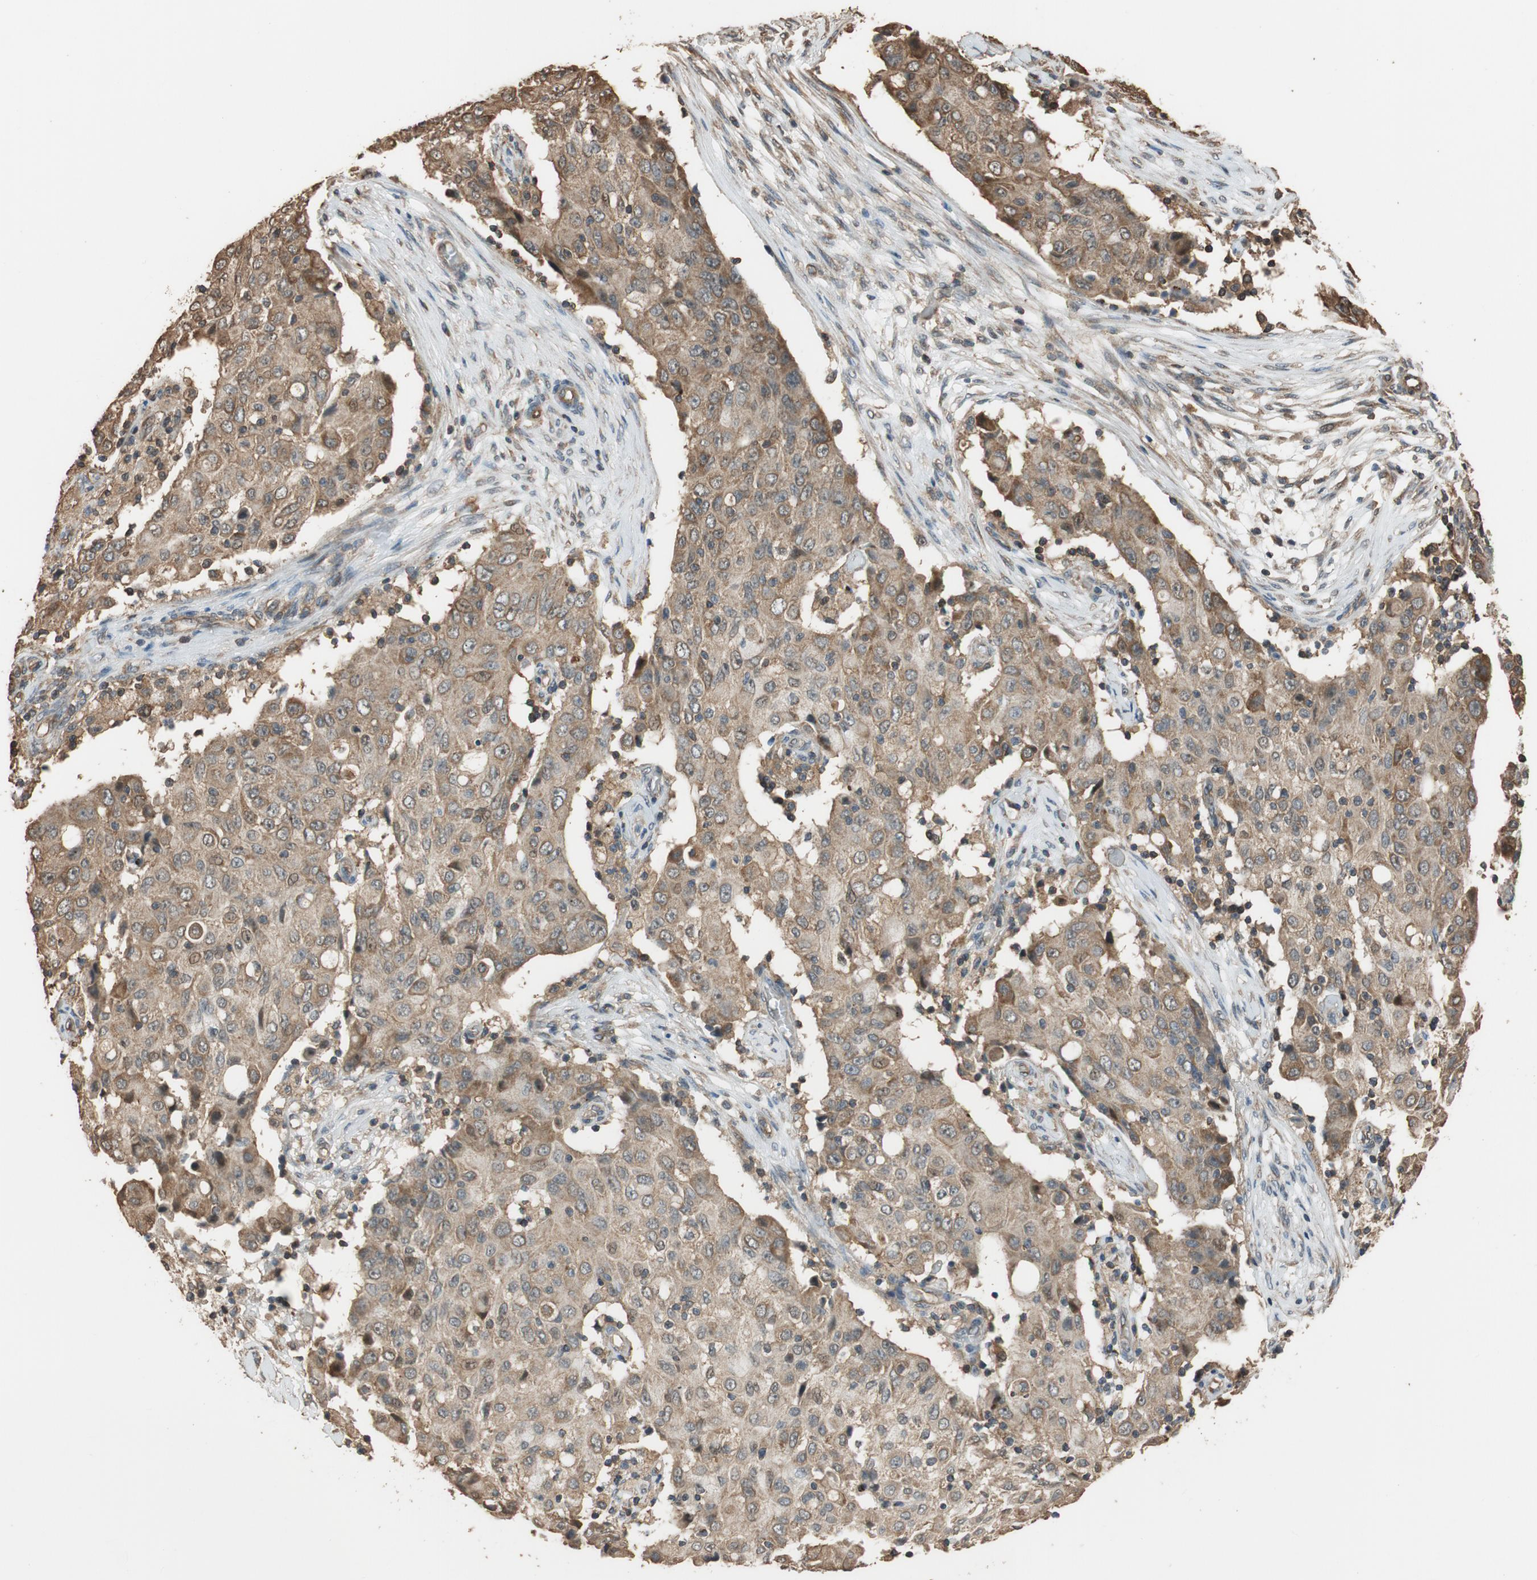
{"staining": {"intensity": "moderate", "quantity": ">75%", "location": "cytoplasmic/membranous"}, "tissue": "ovarian cancer", "cell_type": "Tumor cells", "image_type": "cancer", "snomed": [{"axis": "morphology", "description": "Carcinoma, endometroid"}, {"axis": "topography", "description": "Ovary"}], "caption": "Immunohistochemical staining of endometroid carcinoma (ovarian) reveals moderate cytoplasmic/membranous protein positivity in approximately >75% of tumor cells.", "gene": "MST1R", "patient": {"sex": "female", "age": 42}}